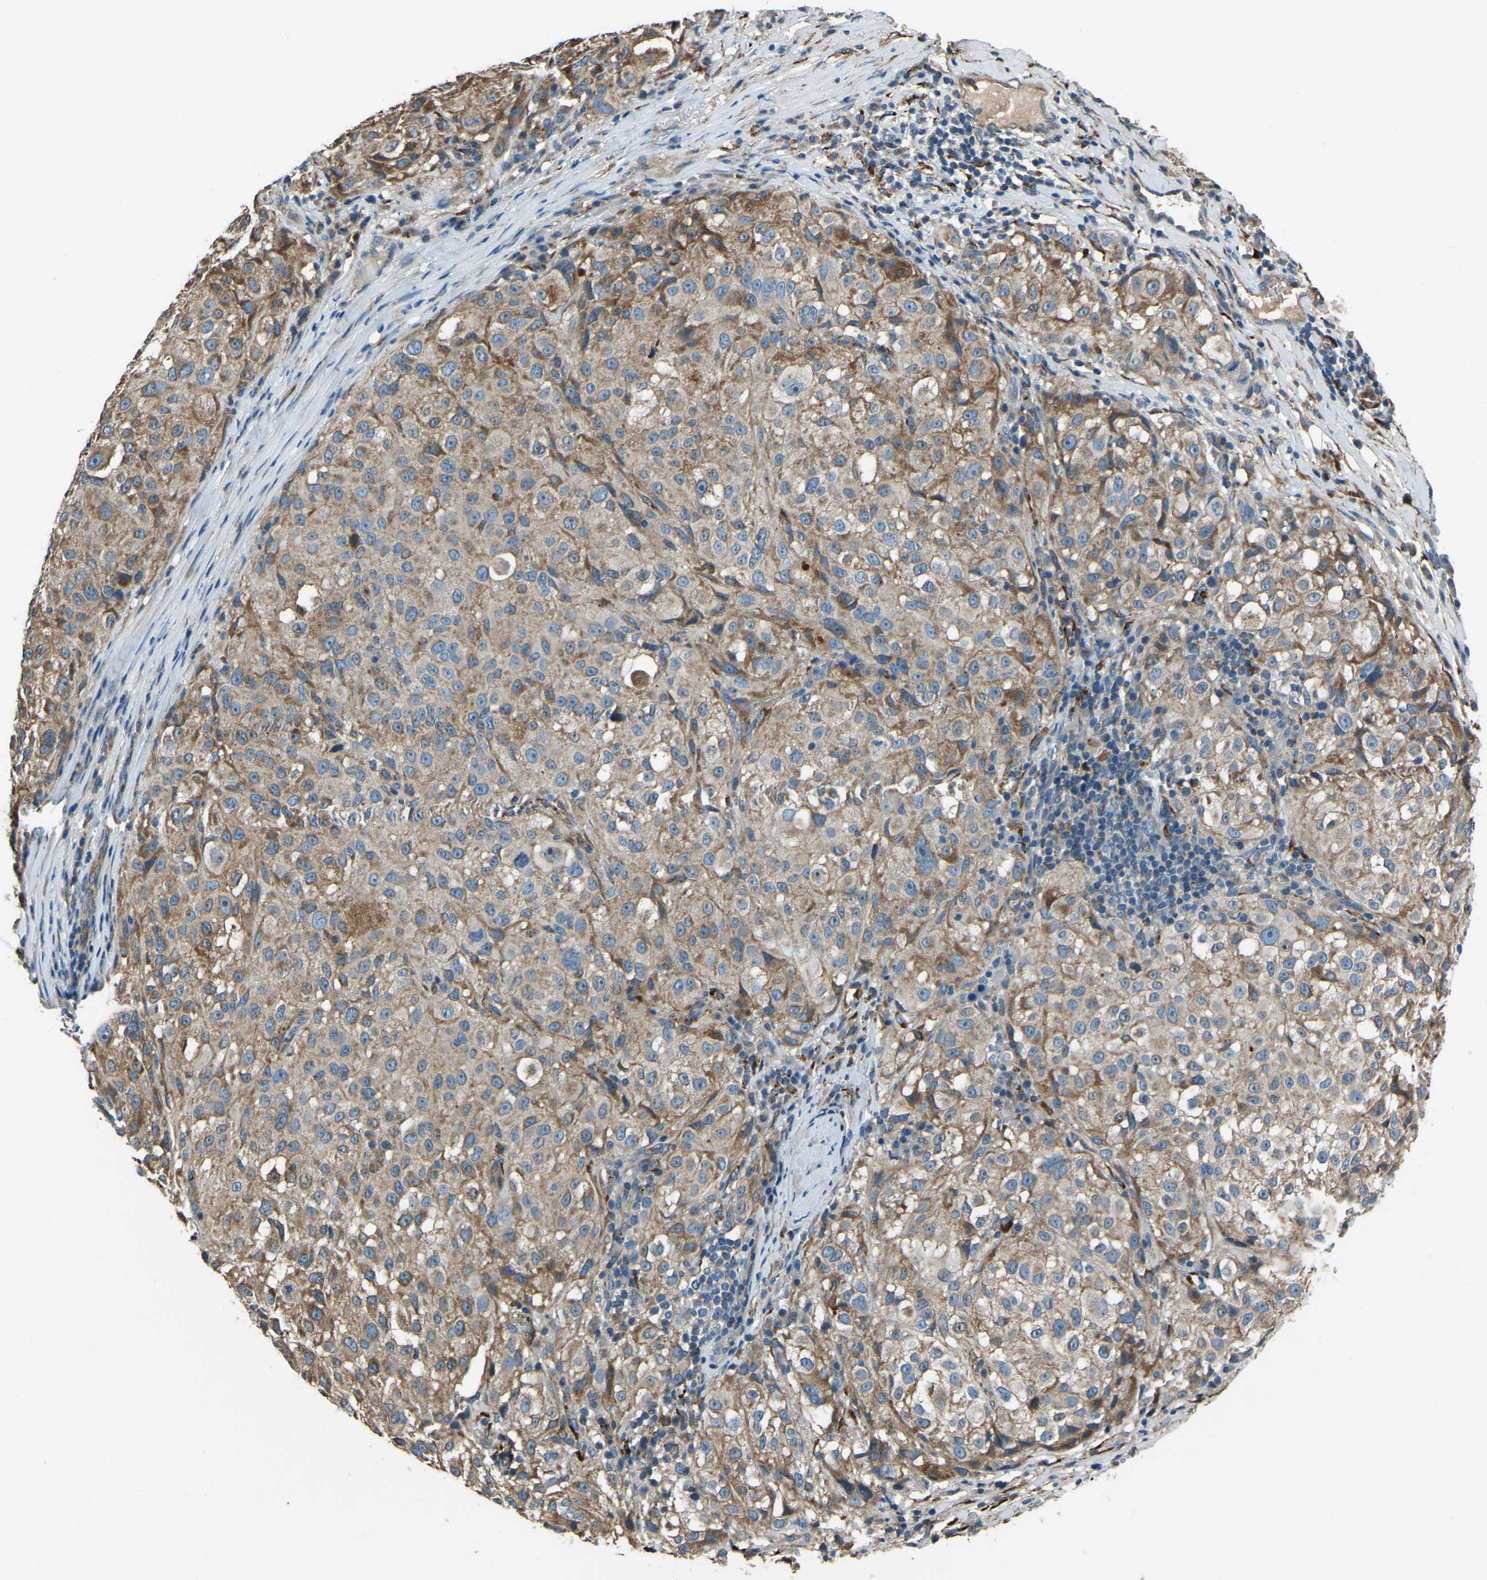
{"staining": {"intensity": "weak", "quantity": ">75%", "location": "cytoplasmic/membranous"}, "tissue": "melanoma", "cell_type": "Tumor cells", "image_type": "cancer", "snomed": [{"axis": "morphology", "description": "Necrosis, NOS"}, {"axis": "morphology", "description": "Malignant melanoma, NOS"}, {"axis": "topography", "description": "Skin"}], "caption": "Immunohistochemistry (IHC) micrograph of neoplastic tissue: human melanoma stained using IHC exhibits low levels of weak protein expression localized specifically in the cytoplasmic/membranous of tumor cells, appearing as a cytoplasmic/membranous brown color.", "gene": "COL3A1", "patient": {"sex": "female", "age": 87}}